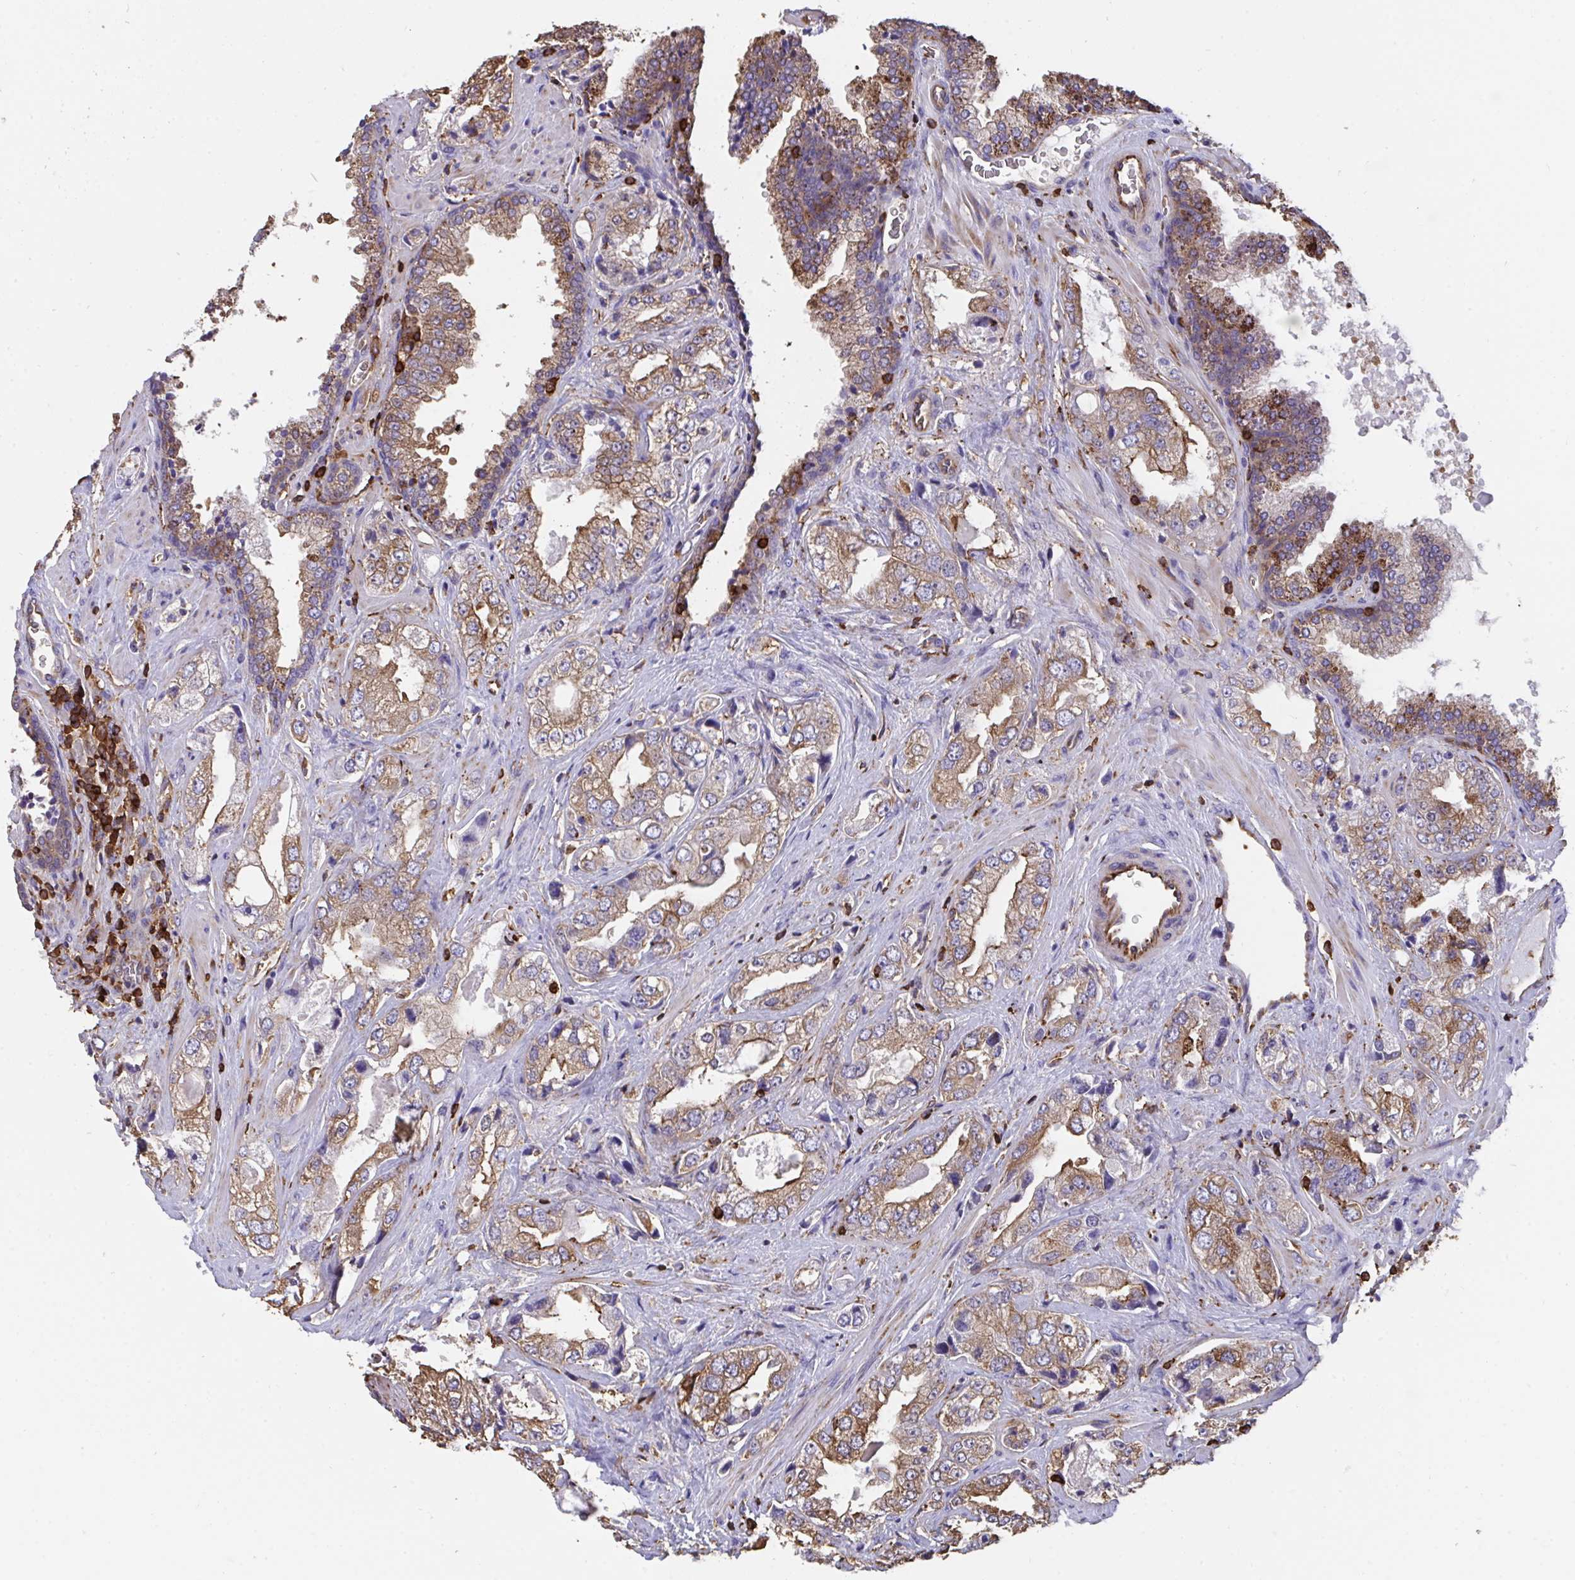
{"staining": {"intensity": "moderate", "quantity": "25%-75%", "location": "cytoplasmic/membranous"}, "tissue": "prostate cancer", "cell_type": "Tumor cells", "image_type": "cancer", "snomed": [{"axis": "morphology", "description": "Adenocarcinoma, High grade"}, {"axis": "topography", "description": "Prostate"}], "caption": "Immunohistochemical staining of prostate cancer demonstrates medium levels of moderate cytoplasmic/membranous staining in about 25%-75% of tumor cells.", "gene": "CFL1", "patient": {"sex": "male", "age": 67}}